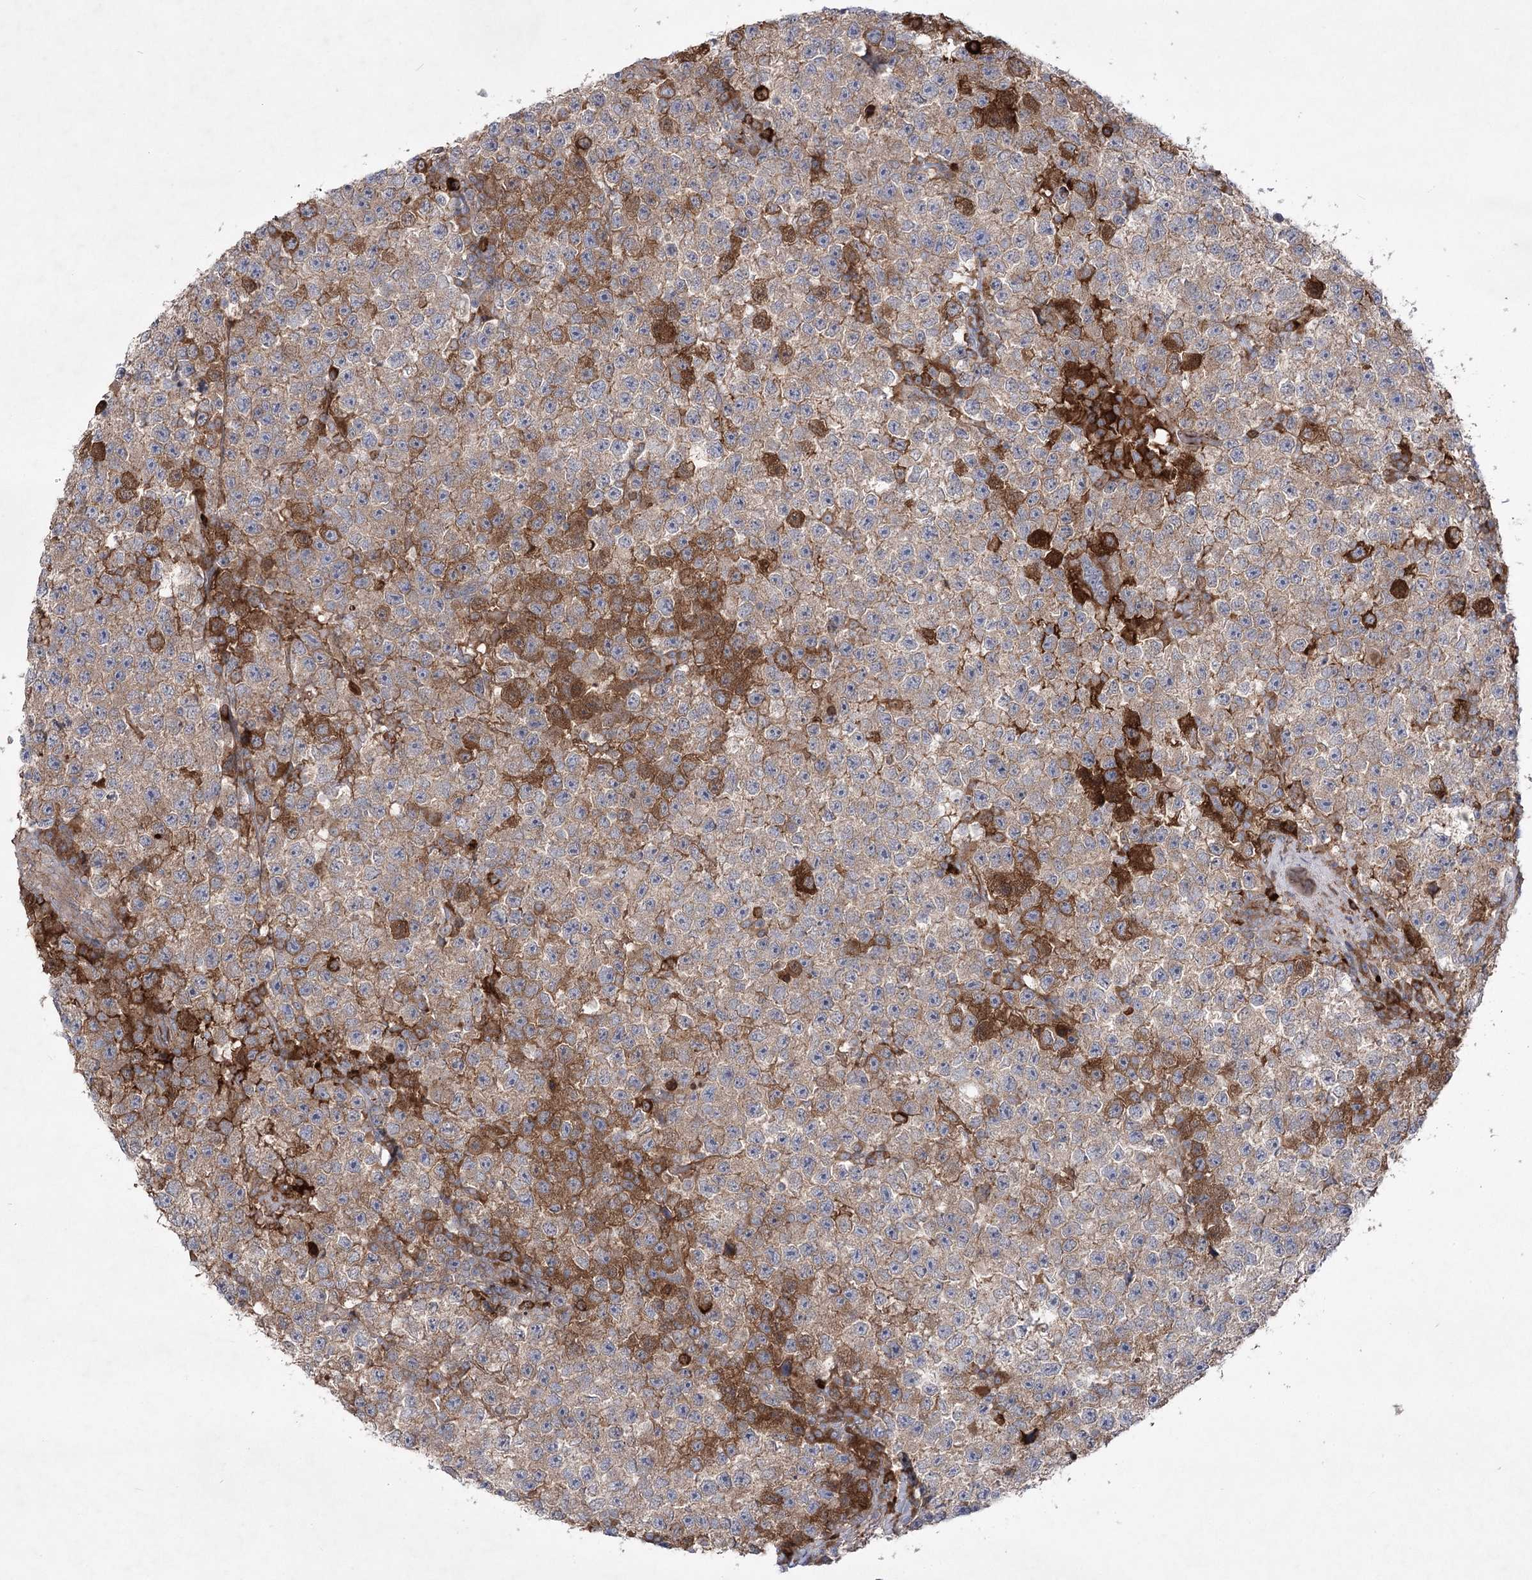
{"staining": {"intensity": "moderate", "quantity": "<25%", "location": "cytoplasmic/membranous"}, "tissue": "testis cancer", "cell_type": "Tumor cells", "image_type": "cancer", "snomed": [{"axis": "morphology", "description": "Seminoma, NOS"}, {"axis": "topography", "description": "Testis"}], "caption": "Testis seminoma tissue exhibits moderate cytoplasmic/membranous staining in approximately <25% of tumor cells, visualized by immunohistochemistry.", "gene": "PLEKHA5", "patient": {"sex": "male", "age": 22}}